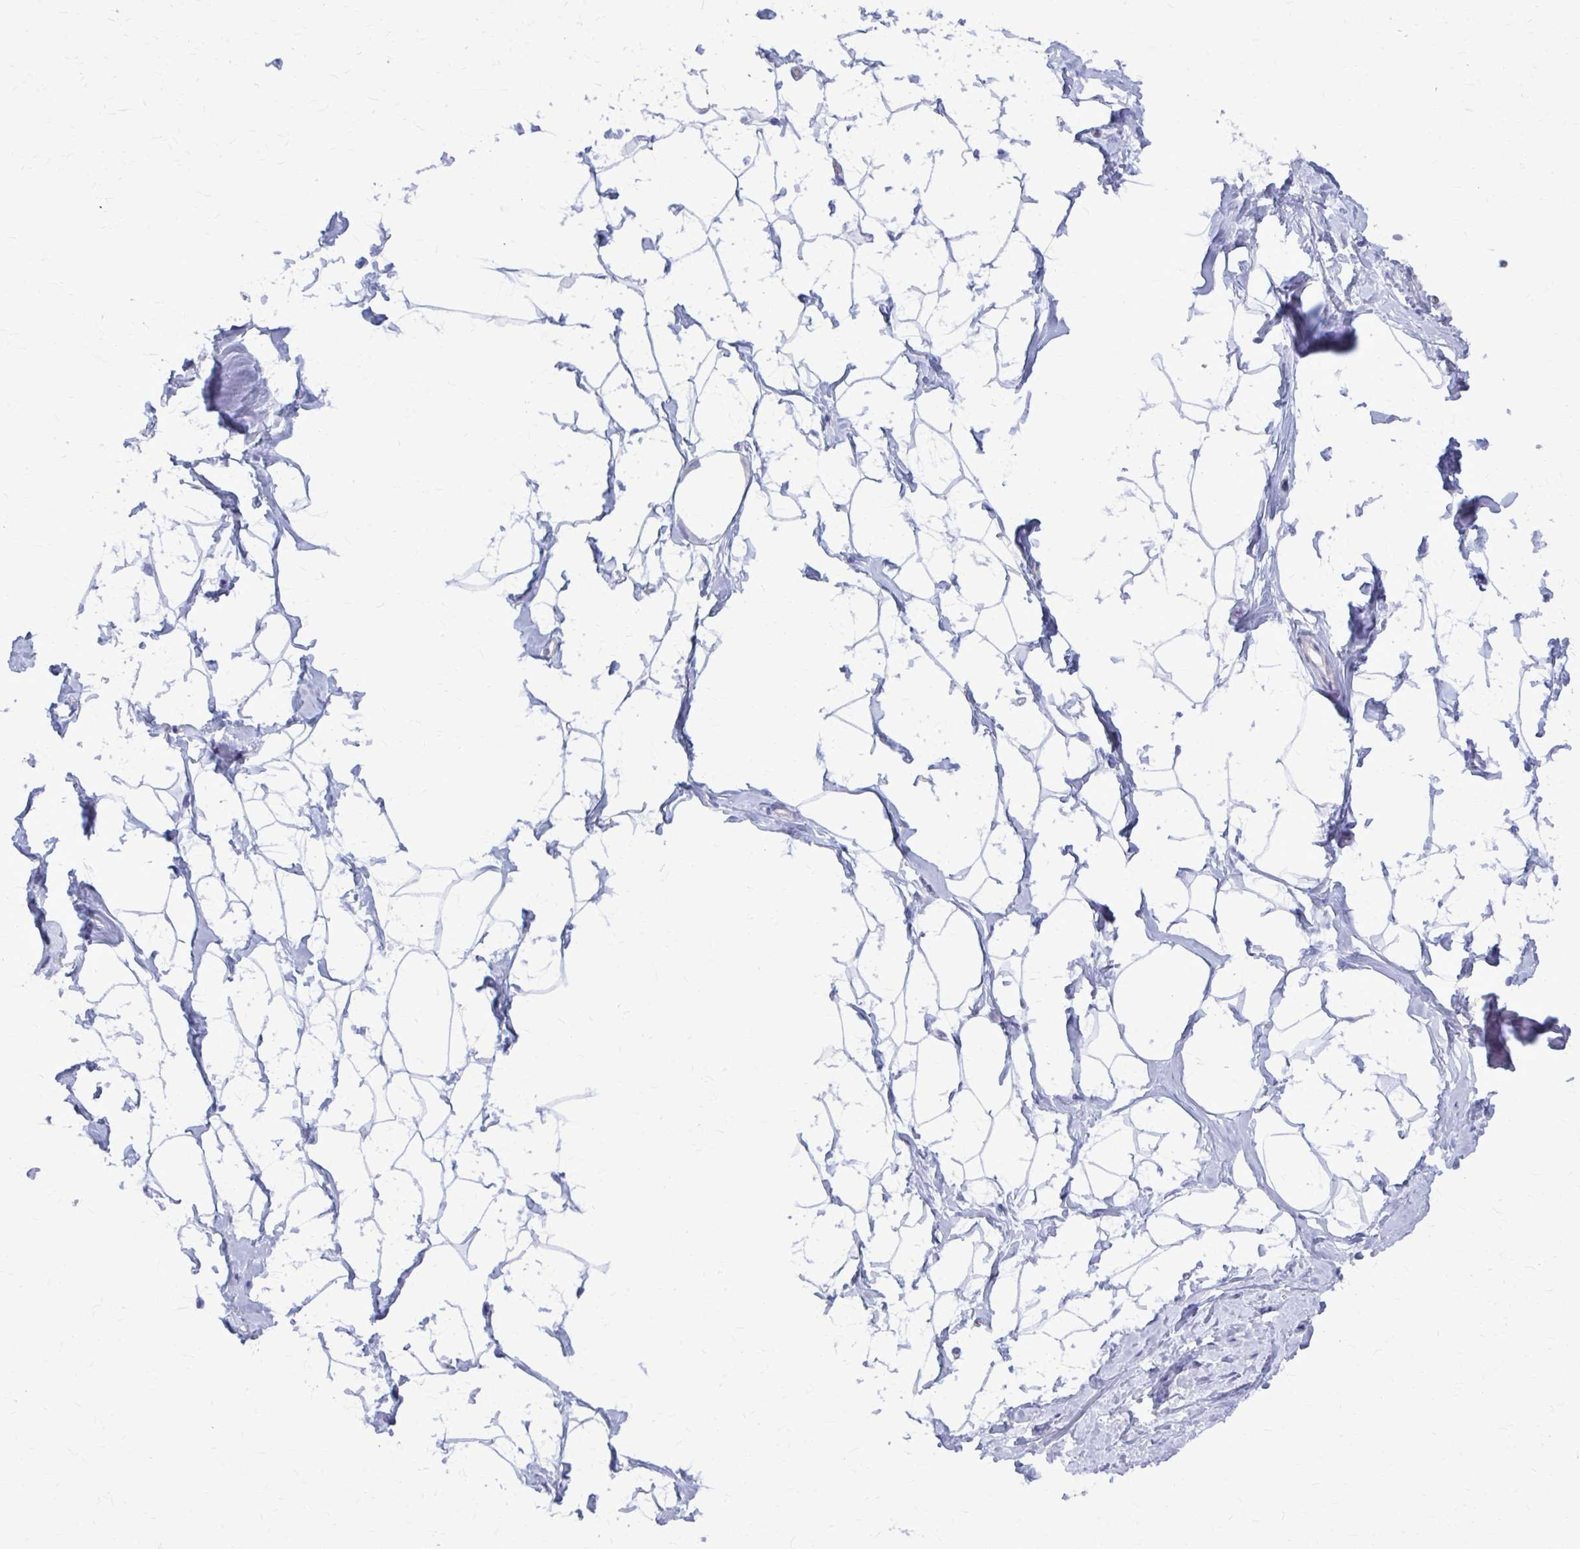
{"staining": {"intensity": "negative", "quantity": "none", "location": "none"}, "tissue": "breast", "cell_type": "Adipocytes", "image_type": "normal", "snomed": [{"axis": "morphology", "description": "Normal tissue, NOS"}, {"axis": "topography", "description": "Breast"}], "caption": "Immunohistochemistry photomicrograph of benign breast stained for a protein (brown), which displays no positivity in adipocytes. The staining is performed using DAB (3,3'-diaminobenzidine) brown chromogen with nuclei counter-stained in using hematoxylin.", "gene": "PEDS1", "patient": {"sex": "female", "age": 32}}